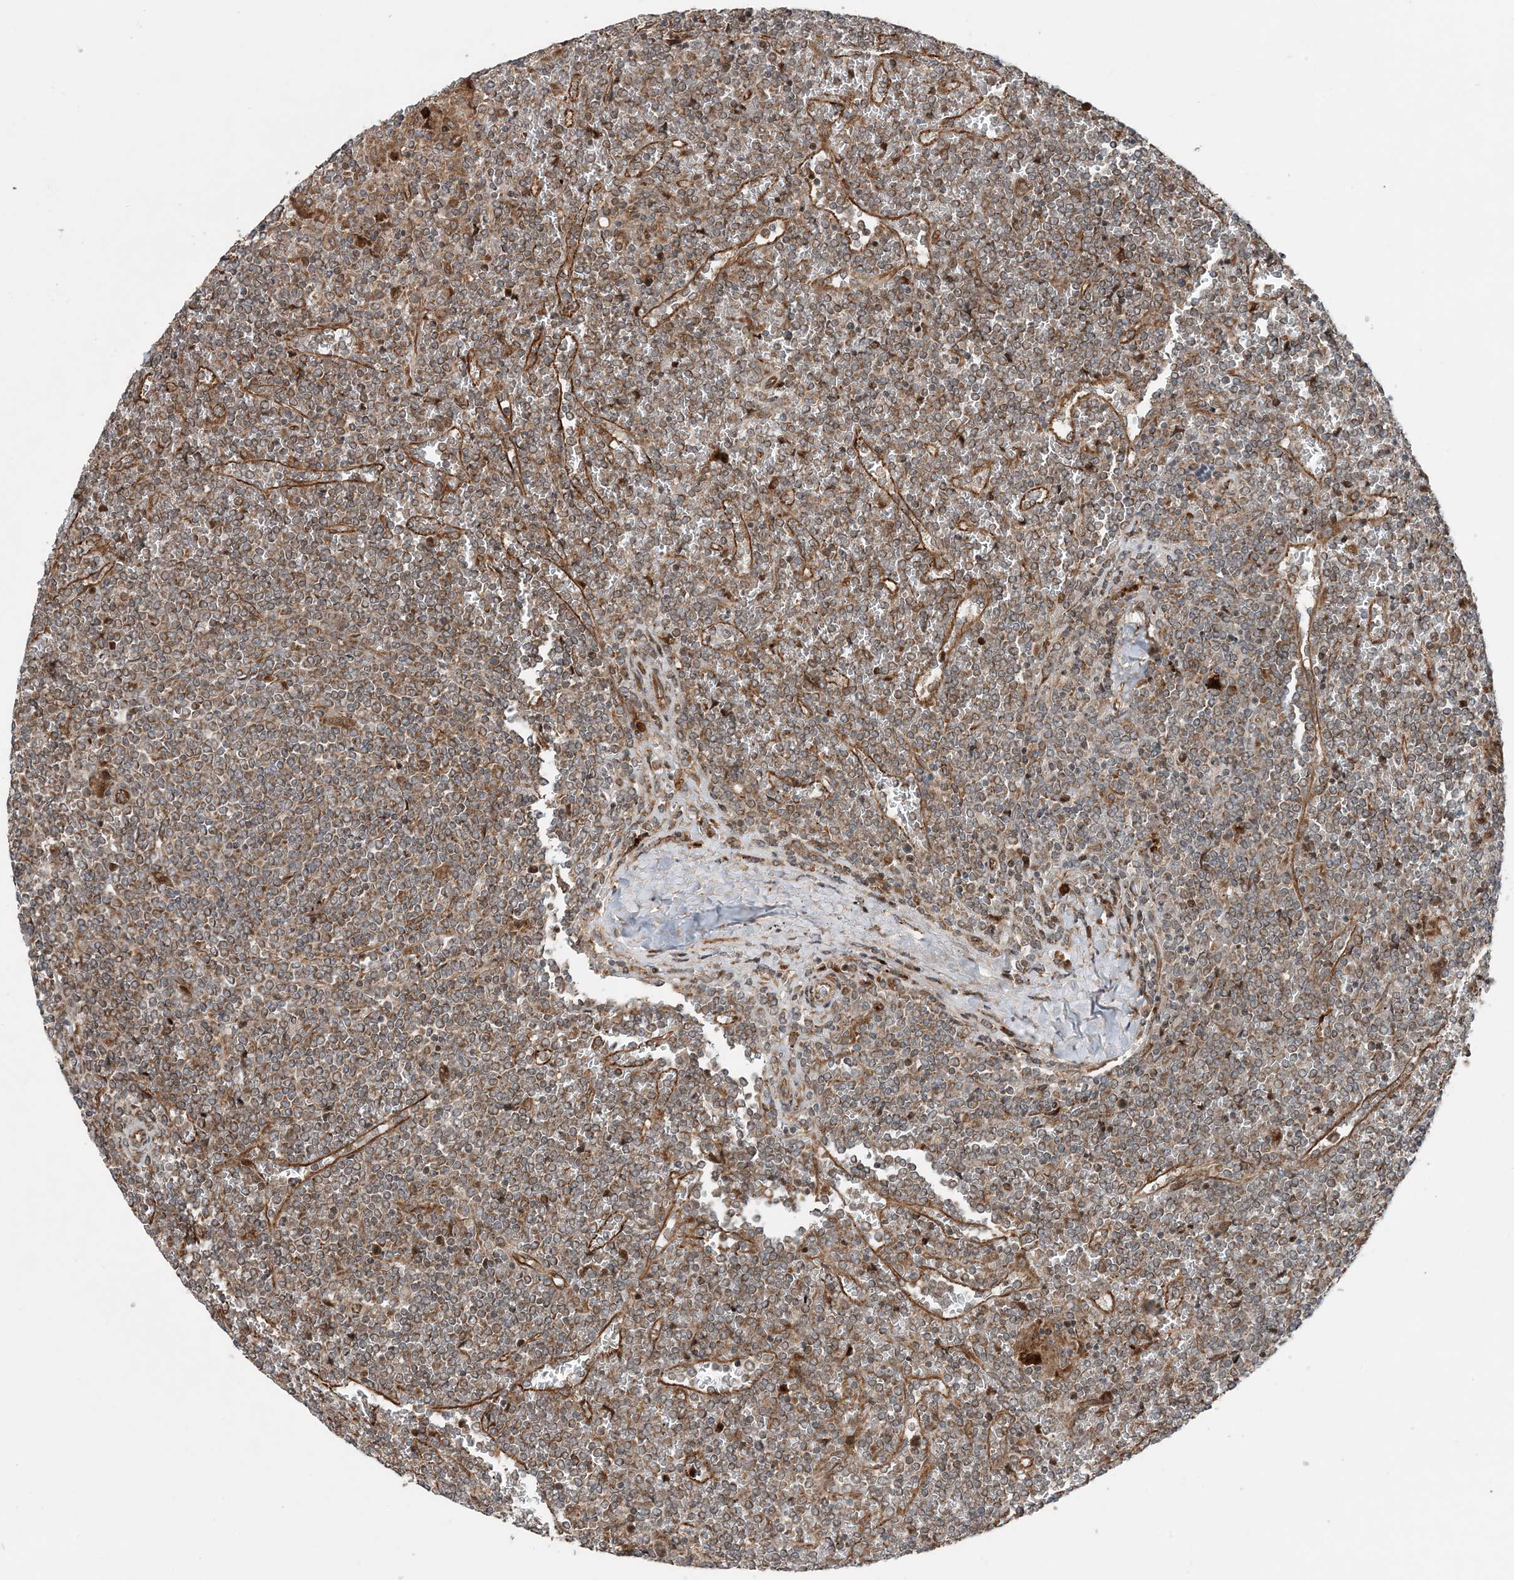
{"staining": {"intensity": "weak", "quantity": ">75%", "location": "cytoplasmic/membranous"}, "tissue": "lymphoma", "cell_type": "Tumor cells", "image_type": "cancer", "snomed": [{"axis": "morphology", "description": "Malignant lymphoma, non-Hodgkin's type, Low grade"}, {"axis": "topography", "description": "Spleen"}], "caption": "A micrograph showing weak cytoplasmic/membranous staining in approximately >75% of tumor cells in low-grade malignant lymphoma, non-Hodgkin's type, as visualized by brown immunohistochemical staining.", "gene": "EDEM2", "patient": {"sex": "female", "age": 19}}